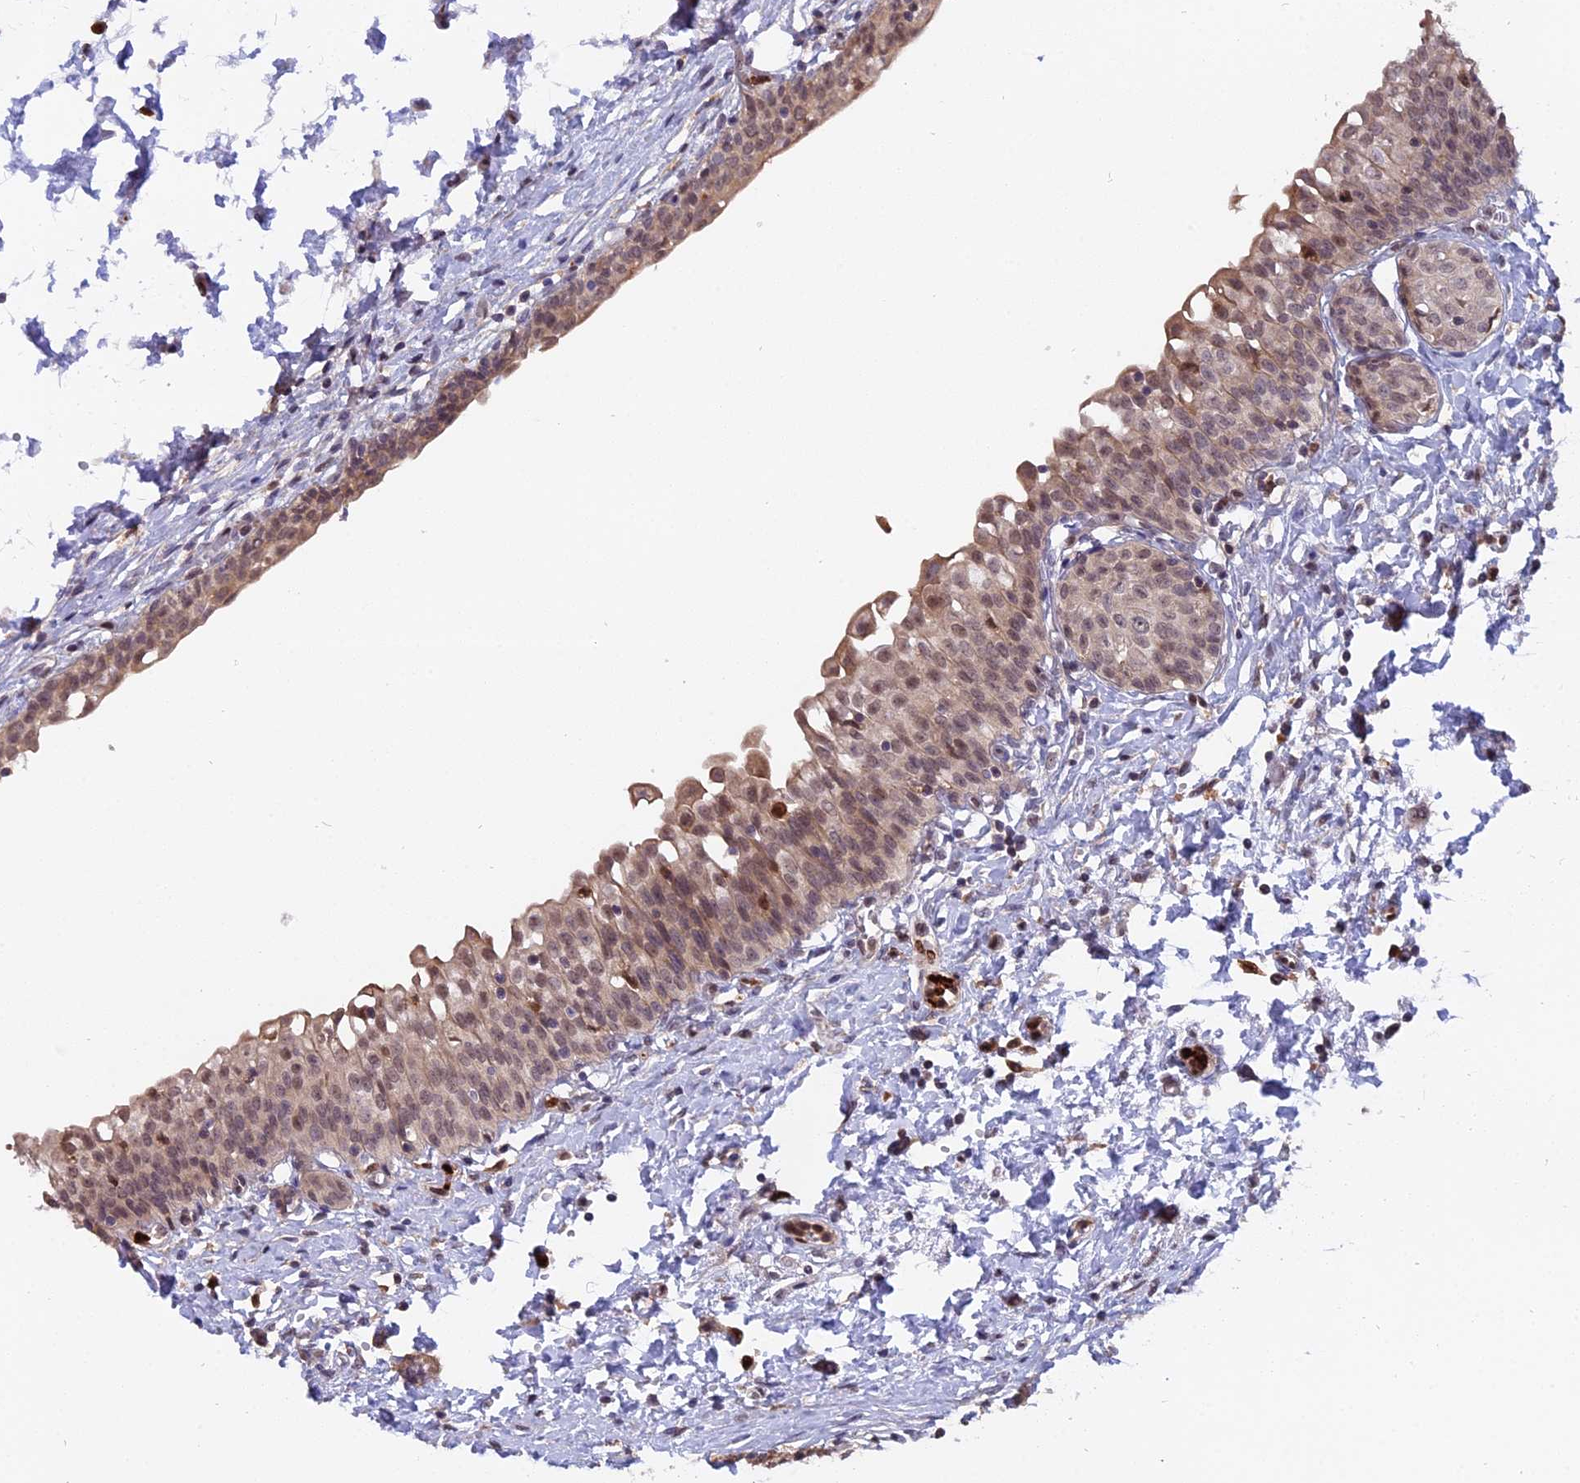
{"staining": {"intensity": "moderate", "quantity": ">75%", "location": "nuclear"}, "tissue": "urinary bladder", "cell_type": "Urothelial cells", "image_type": "normal", "snomed": [{"axis": "morphology", "description": "Normal tissue, NOS"}, {"axis": "topography", "description": "Urinary bladder"}], "caption": "Moderate nuclear staining is seen in about >75% of urothelial cells in normal urinary bladder. Nuclei are stained in blue.", "gene": "FAM118B", "patient": {"sex": "male", "age": 55}}